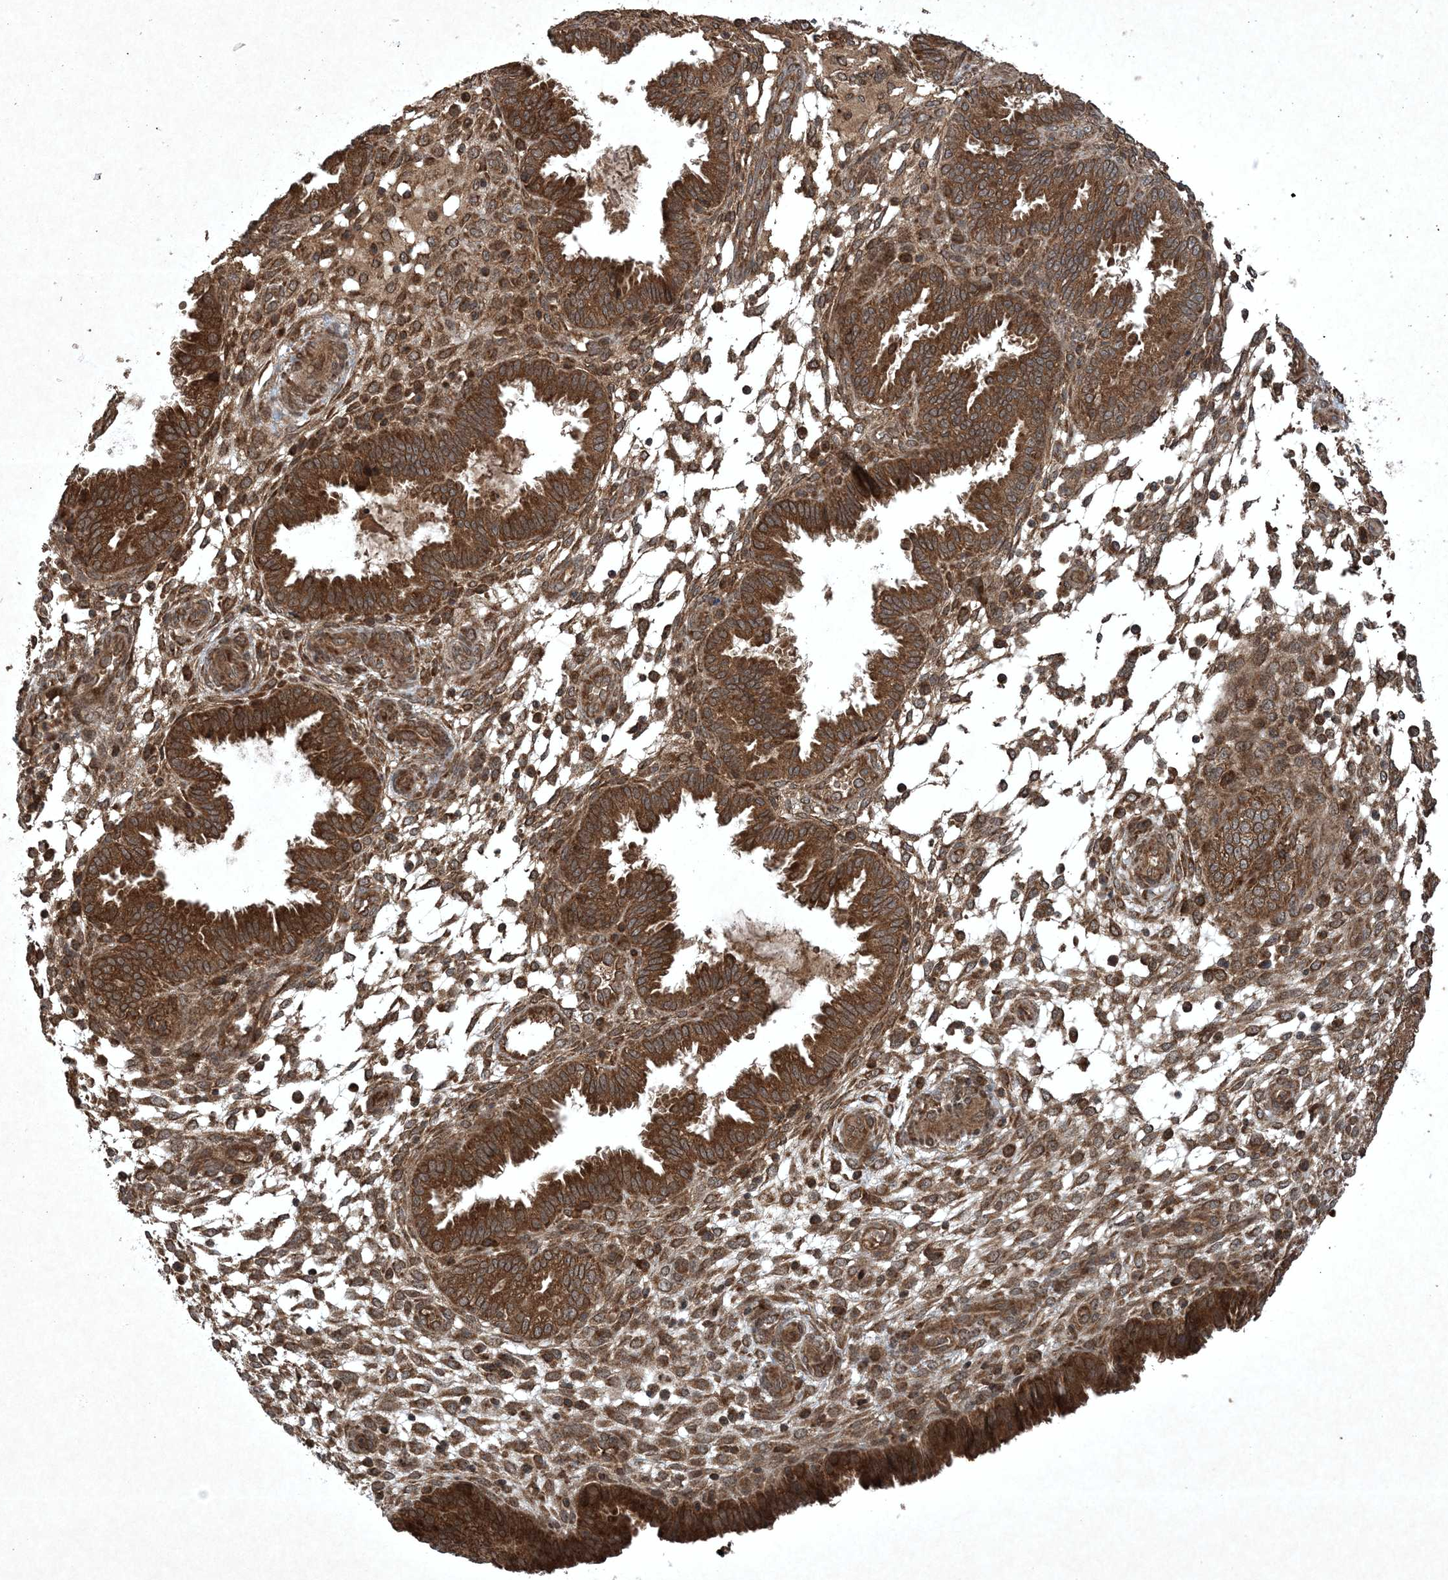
{"staining": {"intensity": "moderate", "quantity": "25%-75%", "location": "cytoplasmic/membranous"}, "tissue": "endometrium", "cell_type": "Cells in endometrial stroma", "image_type": "normal", "snomed": [{"axis": "morphology", "description": "Normal tissue, NOS"}, {"axis": "topography", "description": "Endometrium"}], "caption": "A micrograph of endometrium stained for a protein displays moderate cytoplasmic/membranous brown staining in cells in endometrial stroma. (brown staining indicates protein expression, while blue staining denotes nuclei).", "gene": "GNG5", "patient": {"sex": "female", "age": 33}}